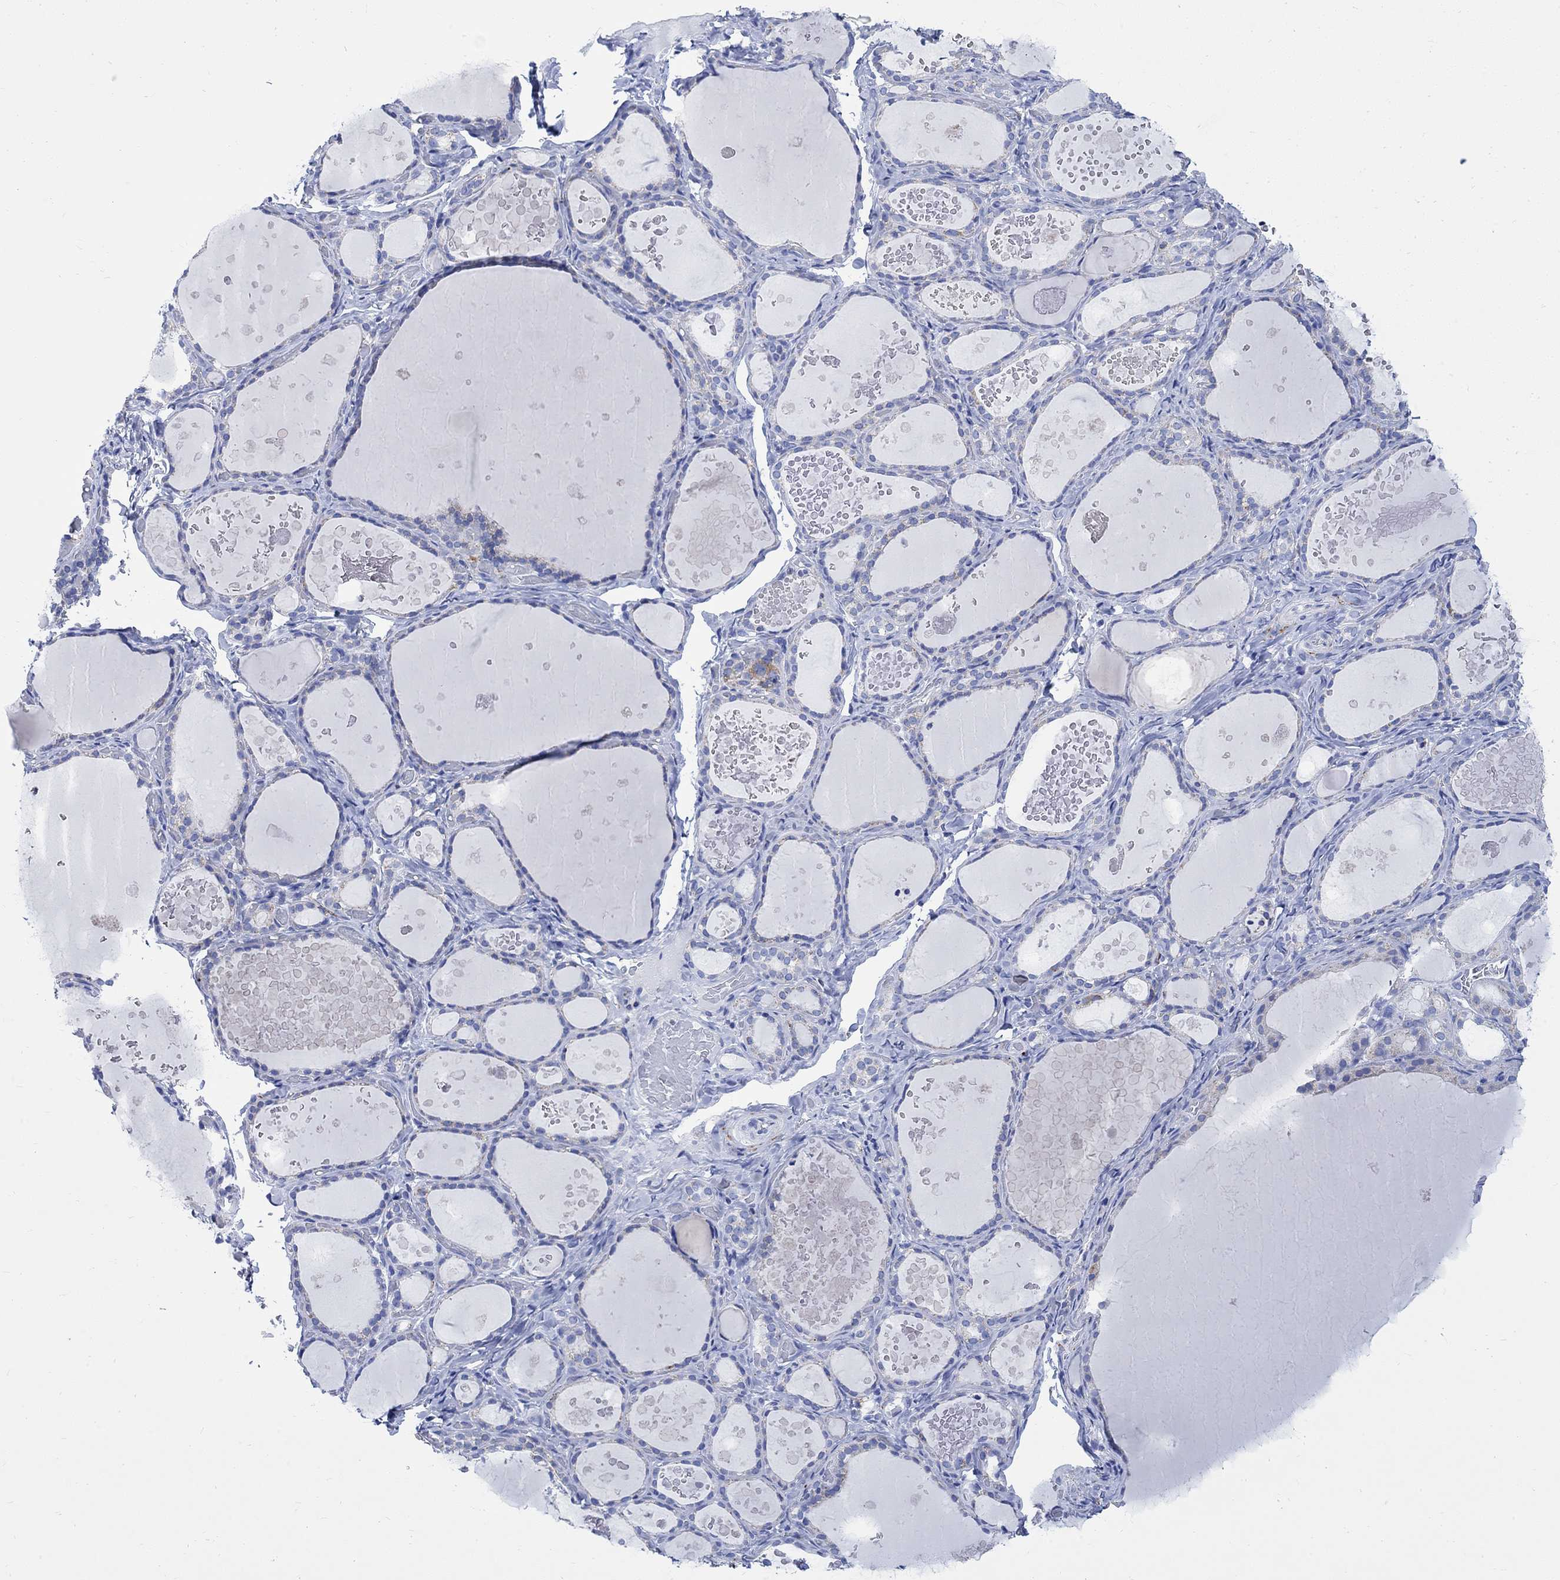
{"staining": {"intensity": "negative", "quantity": "none", "location": "none"}, "tissue": "thyroid gland", "cell_type": "Glandular cells", "image_type": "normal", "snomed": [{"axis": "morphology", "description": "Normal tissue, NOS"}, {"axis": "topography", "description": "Thyroid gland"}], "caption": "Immunohistochemical staining of unremarkable human thyroid gland reveals no significant positivity in glandular cells.", "gene": "CPLX1", "patient": {"sex": "female", "age": 56}}